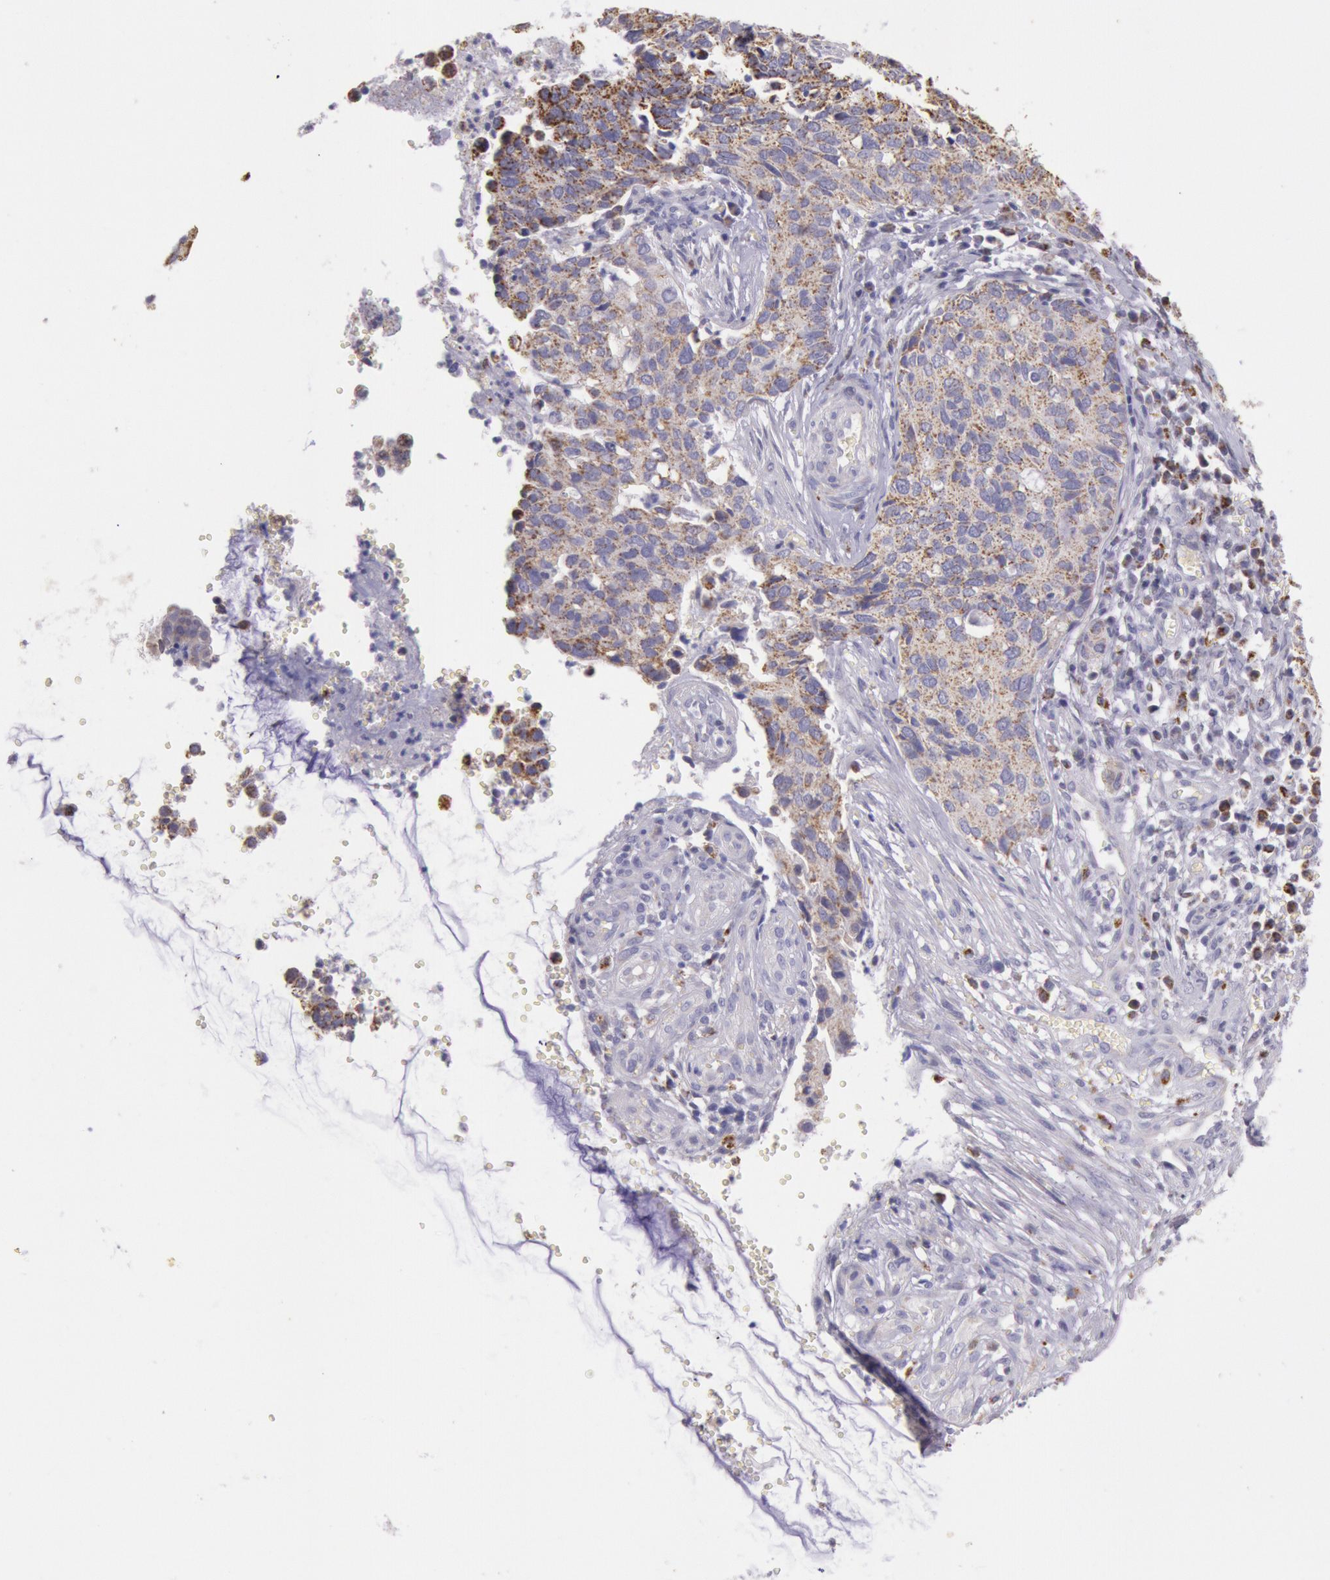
{"staining": {"intensity": "moderate", "quantity": "25%-75%", "location": "cytoplasmic/membranous"}, "tissue": "cervical cancer", "cell_type": "Tumor cells", "image_type": "cancer", "snomed": [{"axis": "morphology", "description": "Normal tissue, NOS"}, {"axis": "morphology", "description": "Squamous cell carcinoma, NOS"}, {"axis": "topography", "description": "Cervix"}], "caption": "This histopathology image shows cervical cancer (squamous cell carcinoma) stained with immunohistochemistry (IHC) to label a protein in brown. The cytoplasmic/membranous of tumor cells show moderate positivity for the protein. Nuclei are counter-stained blue.", "gene": "FRMD6", "patient": {"sex": "female", "age": 45}}